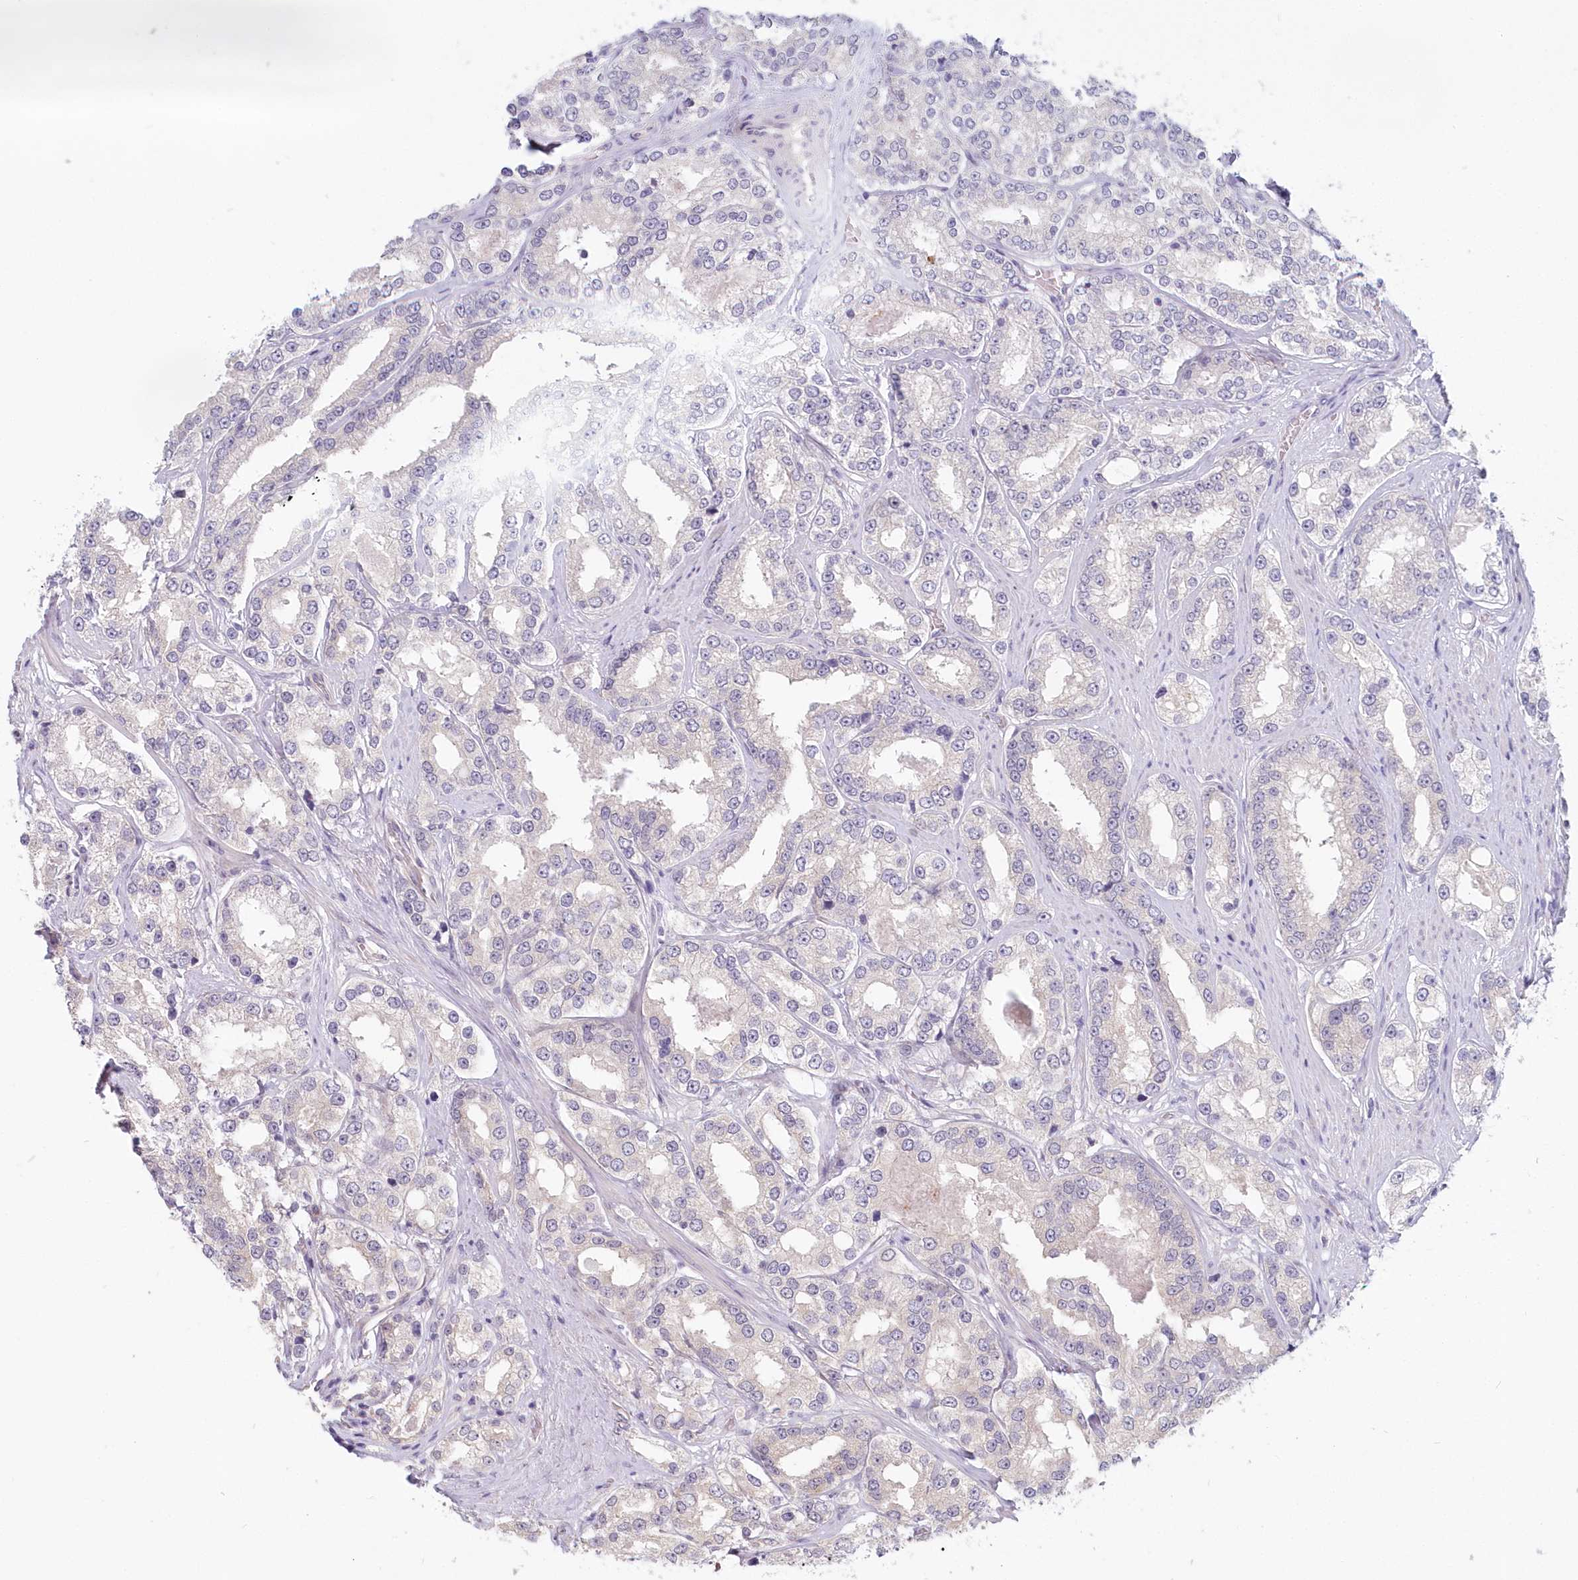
{"staining": {"intensity": "negative", "quantity": "none", "location": "none"}, "tissue": "prostate cancer", "cell_type": "Tumor cells", "image_type": "cancer", "snomed": [{"axis": "morphology", "description": "Normal tissue, NOS"}, {"axis": "morphology", "description": "Adenocarcinoma, High grade"}, {"axis": "topography", "description": "Prostate"}], "caption": "High magnification brightfield microscopy of prostate cancer (high-grade adenocarcinoma) stained with DAB (3,3'-diaminobenzidine) (brown) and counterstained with hematoxylin (blue): tumor cells show no significant positivity.", "gene": "KATNA1", "patient": {"sex": "male", "age": 83}}